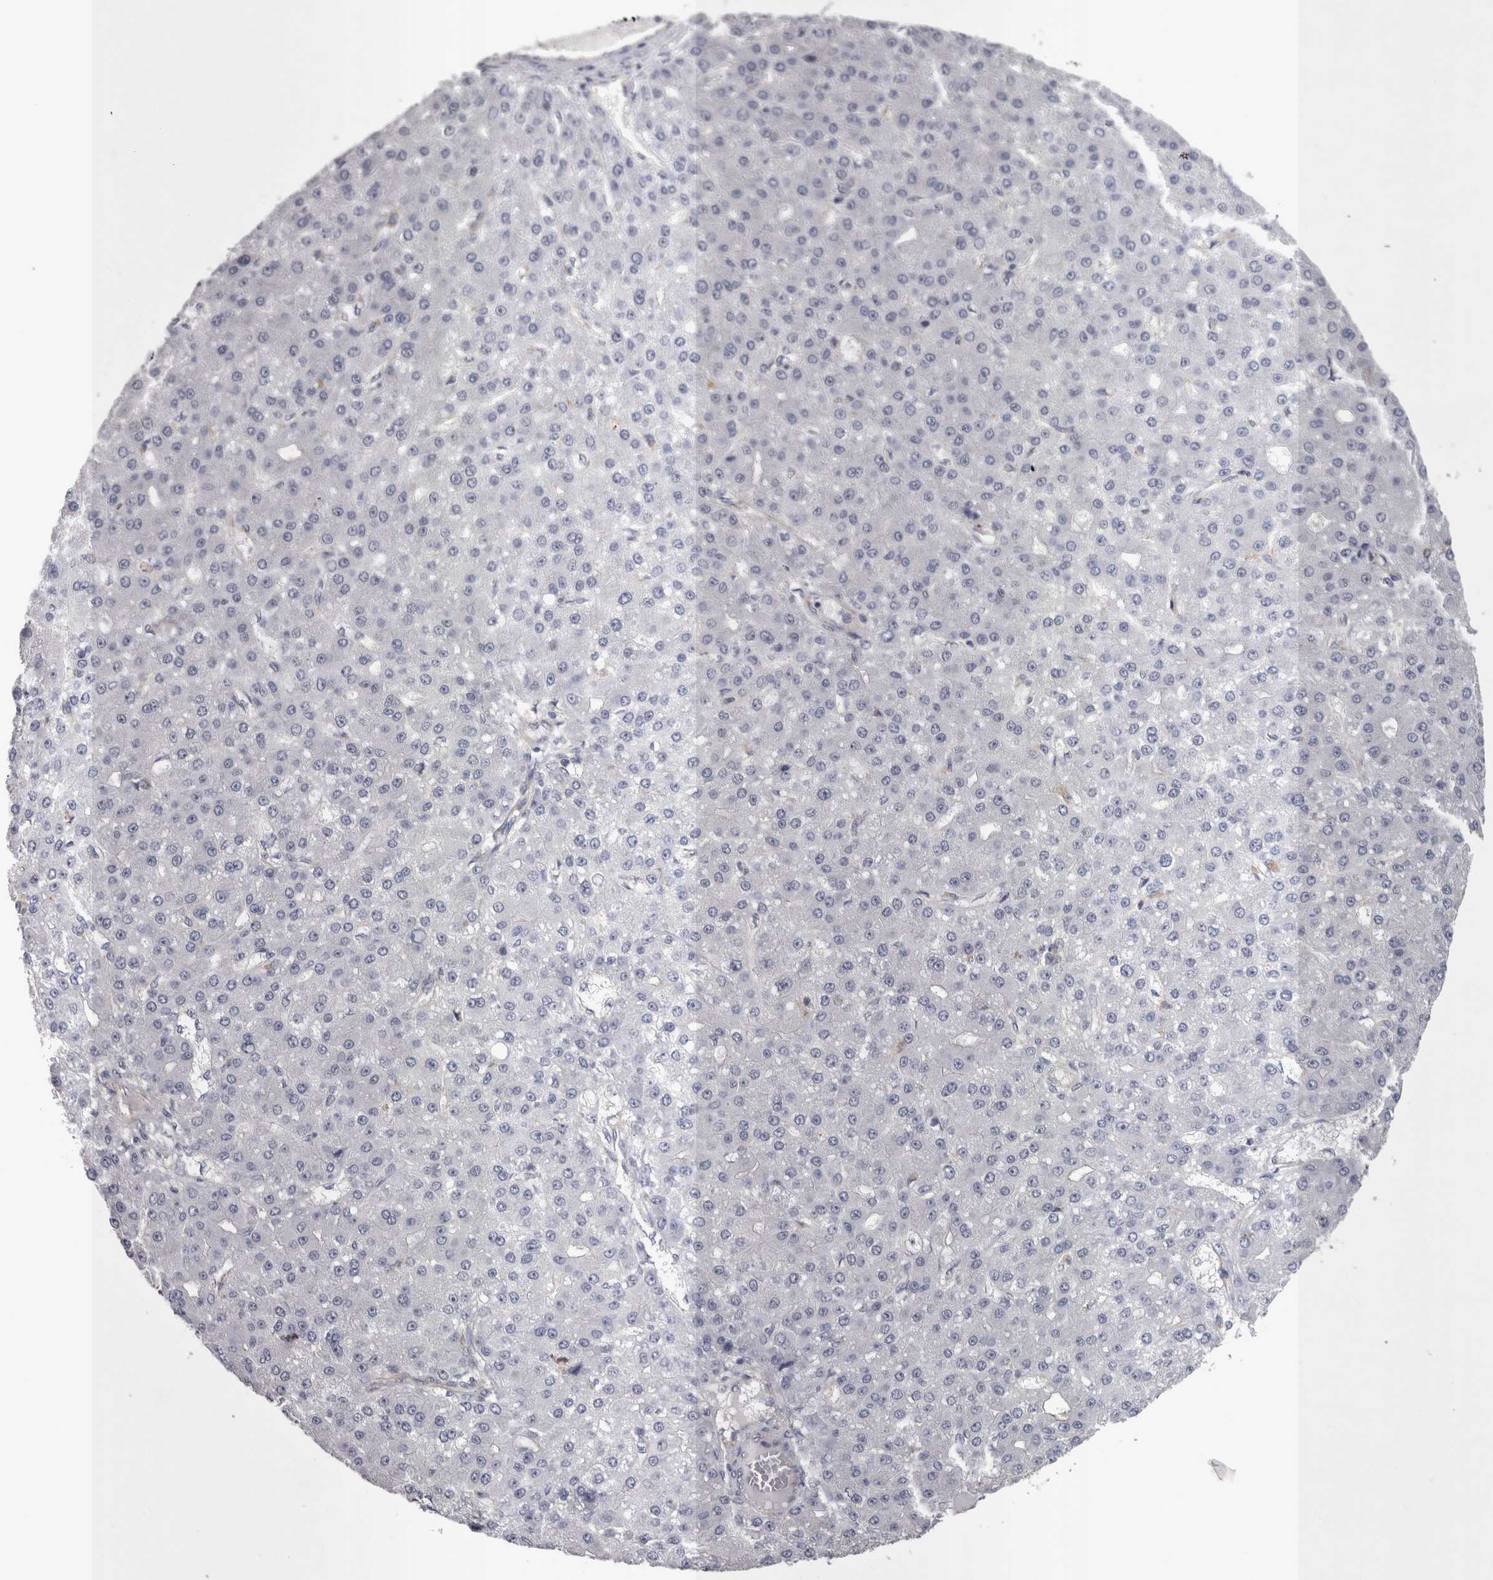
{"staining": {"intensity": "negative", "quantity": "none", "location": "none"}, "tissue": "liver cancer", "cell_type": "Tumor cells", "image_type": "cancer", "snomed": [{"axis": "morphology", "description": "Carcinoma, Hepatocellular, NOS"}, {"axis": "topography", "description": "Liver"}], "caption": "This is an immunohistochemistry micrograph of liver hepatocellular carcinoma. There is no expression in tumor cells.", "gene": "LYZL6", "patient": {"sex": "male", "age": 67}}